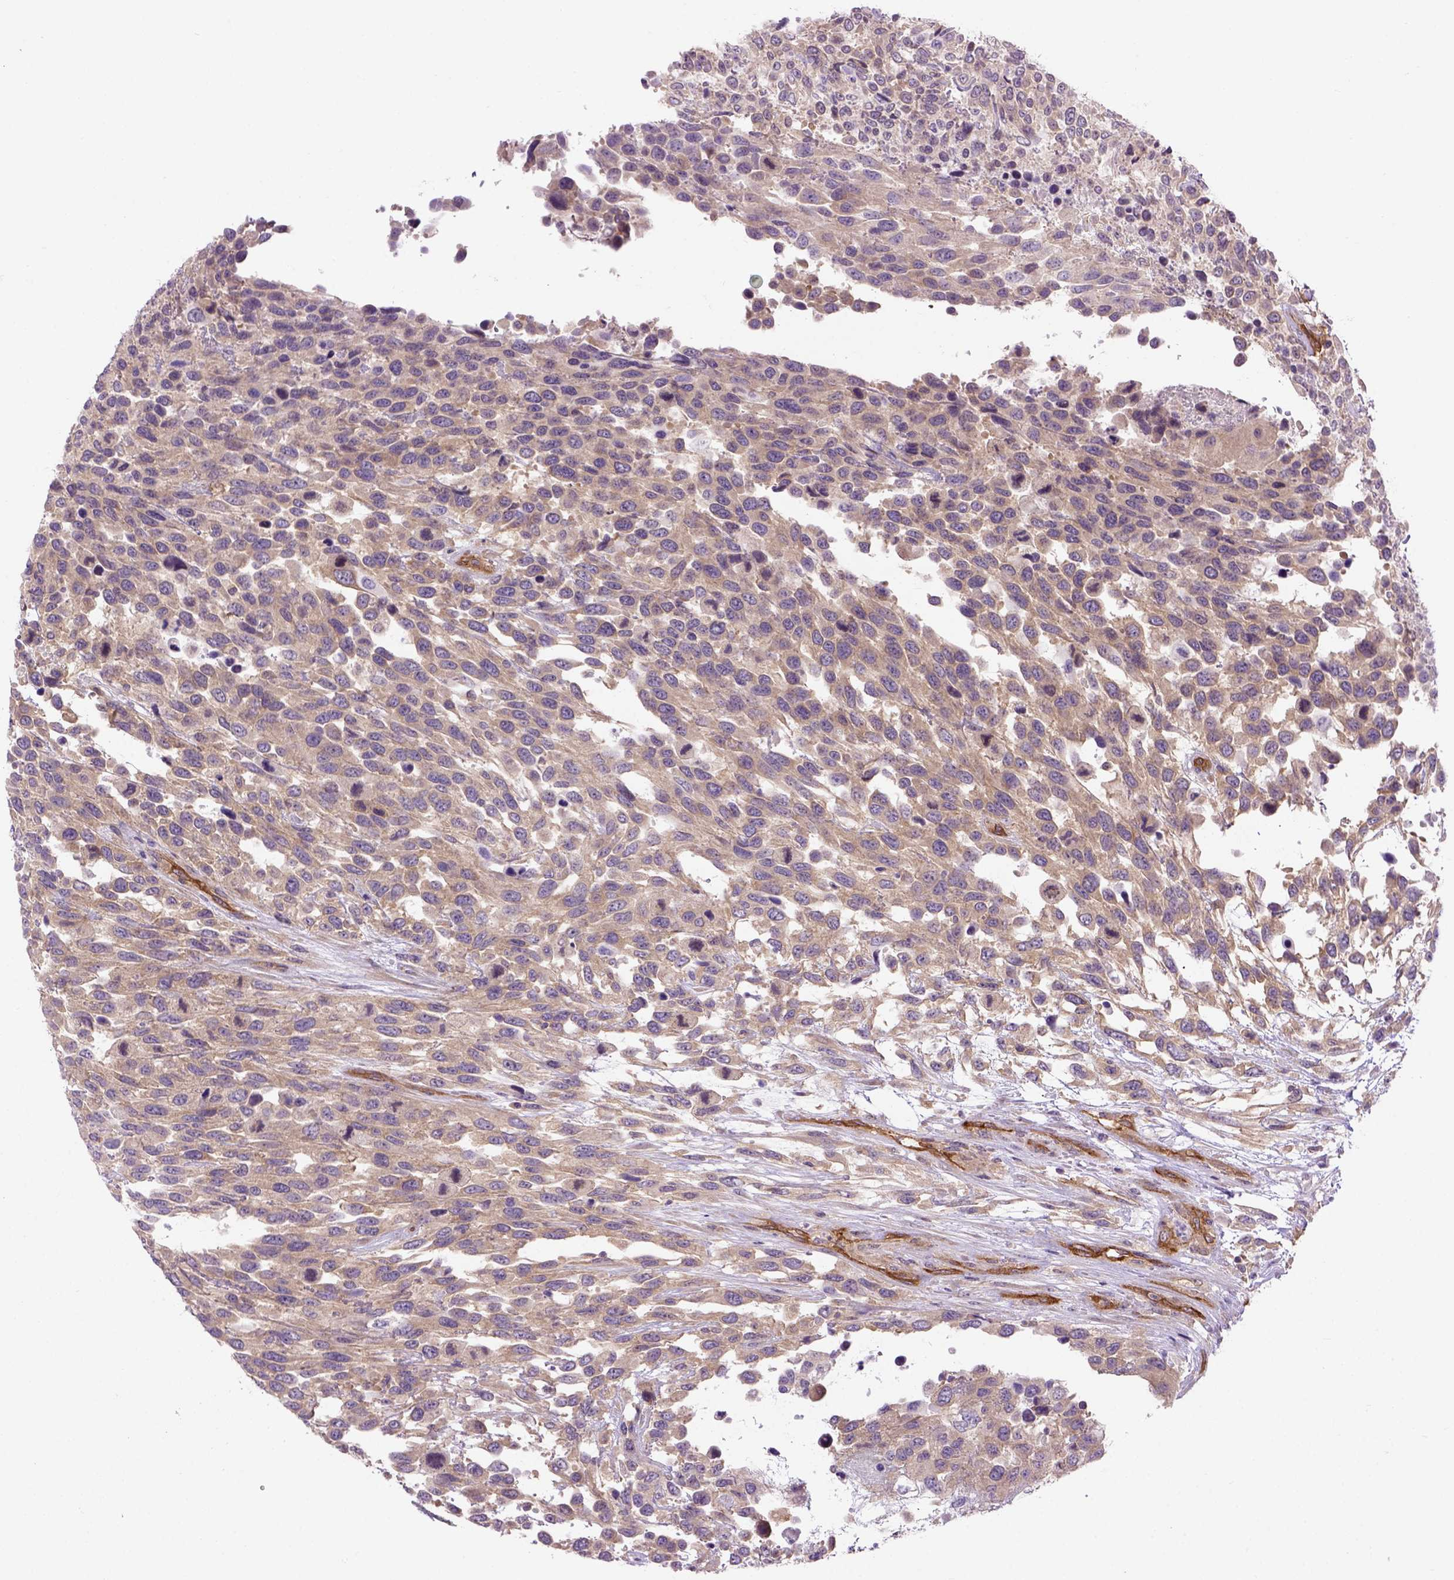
{"staining": {"intensity": "weak", "quantity": ">75%", "location": "cytoplasmic/membranous"}, "tissue": "urothelial cancer", "cell_type": "Tumor cells", "image_type": "cancer", "snomed": [{"axis": "morphology", "description": "Urothelial carcinoma, High grade"}, {"axis": "topography", "description": "Urinary bladder"}], "caption": "Brown immunohistochemical staining in urothelial carcinoma (high-grade) demonstrates weak cytoplasmic/membranous positivity in about >75% of tumor cells.", "gene": "CASKIN2", "patient": {"sex": "female", "age": 70}}